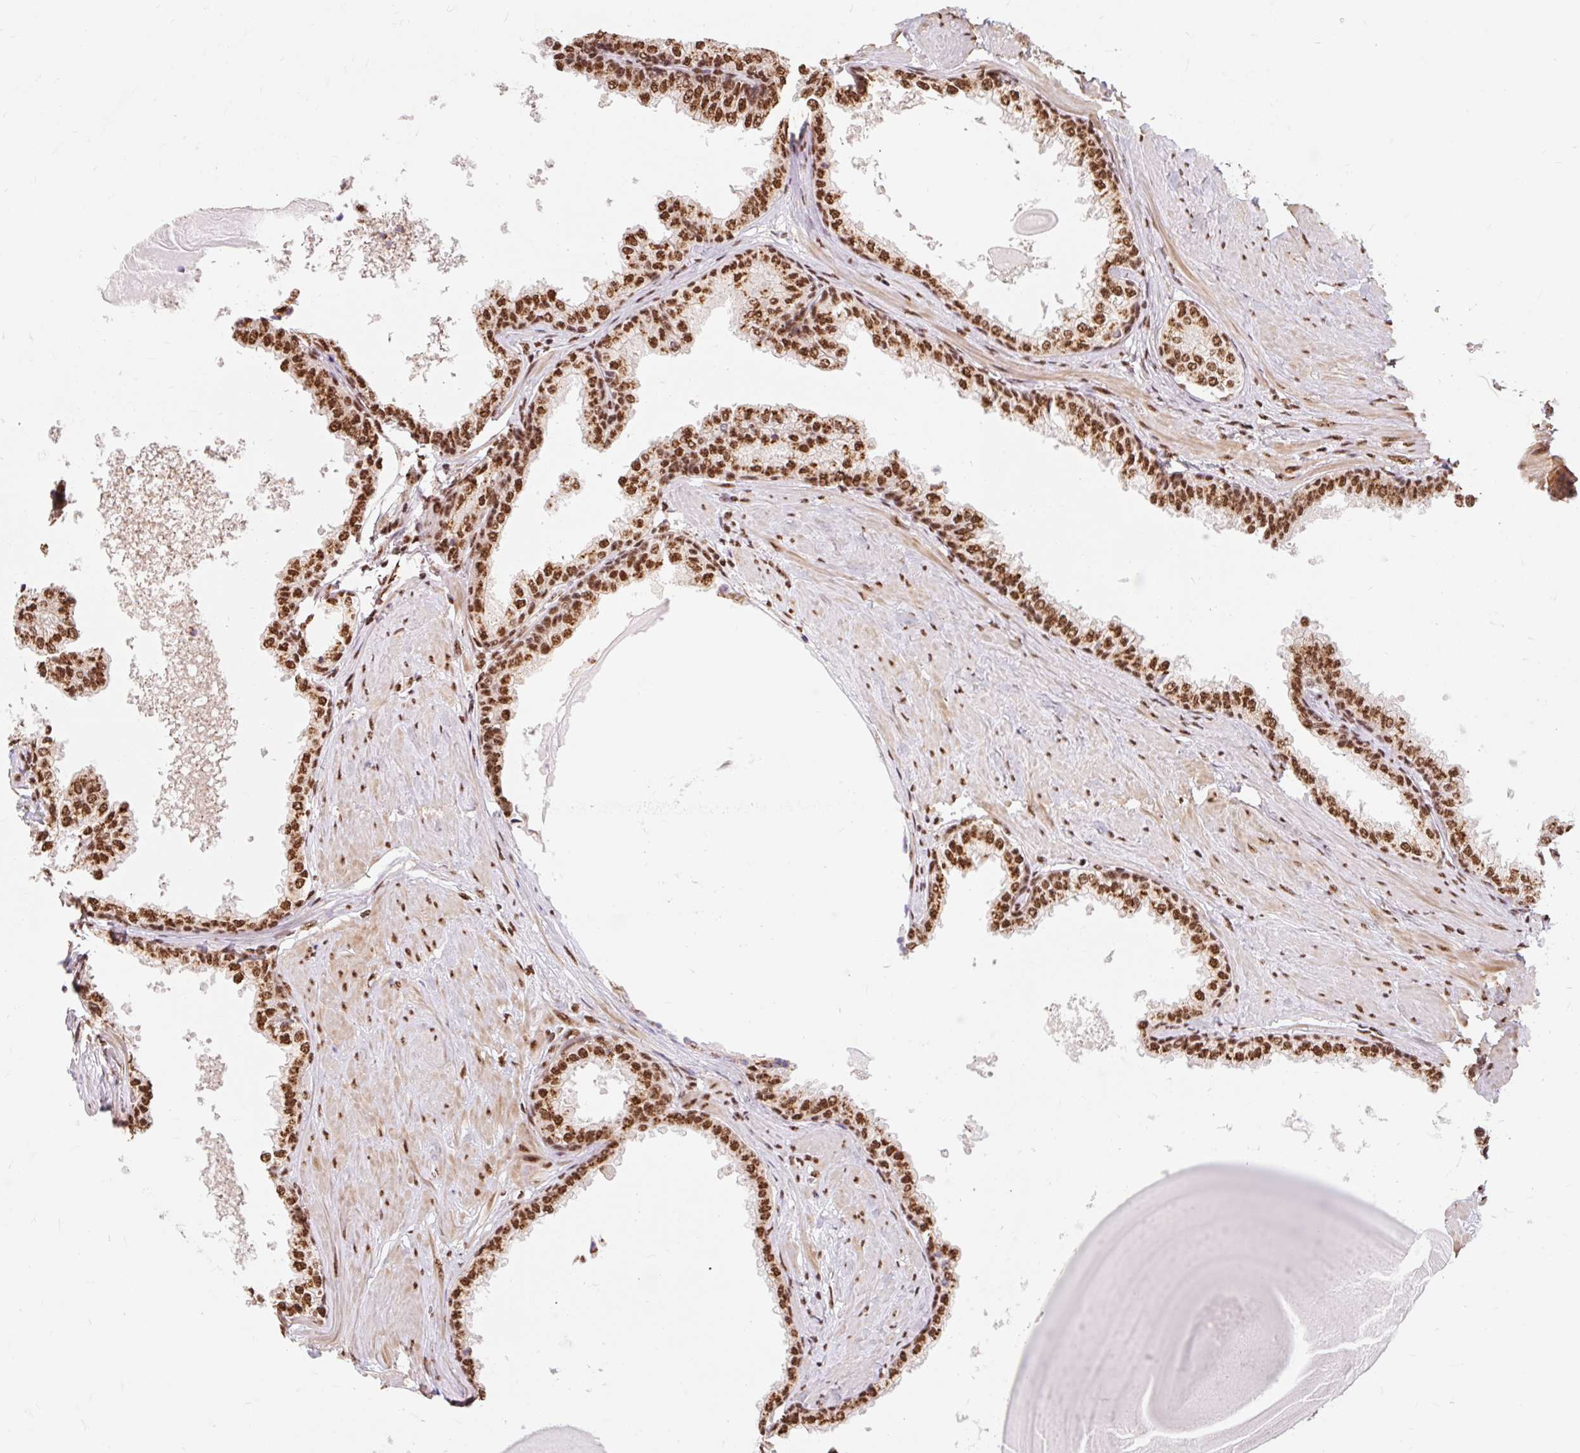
{"staining": {"intensity": "strong", "quantity": ">75%", "location": "nuclear"}, "tissue": "prostate", "cell_type": "Glandular cells", "image_type": "normal", "snomed": [{"axis": "morphology", "description": "Normal tissue, NOS"}, {"axis": "topography", "description": "Prostate"}], "caption": "Brown immunohistochemical staining in benign prostate reveals strong nuclear expression in about >75% of glandular cells. The protein of interest is stained brown, and the nuclei are stained in blue (DAB IHC with brightfield microscopy, high magnification).", "gene": "BICRA", "patient": {"sex": "male", "age": 48}}